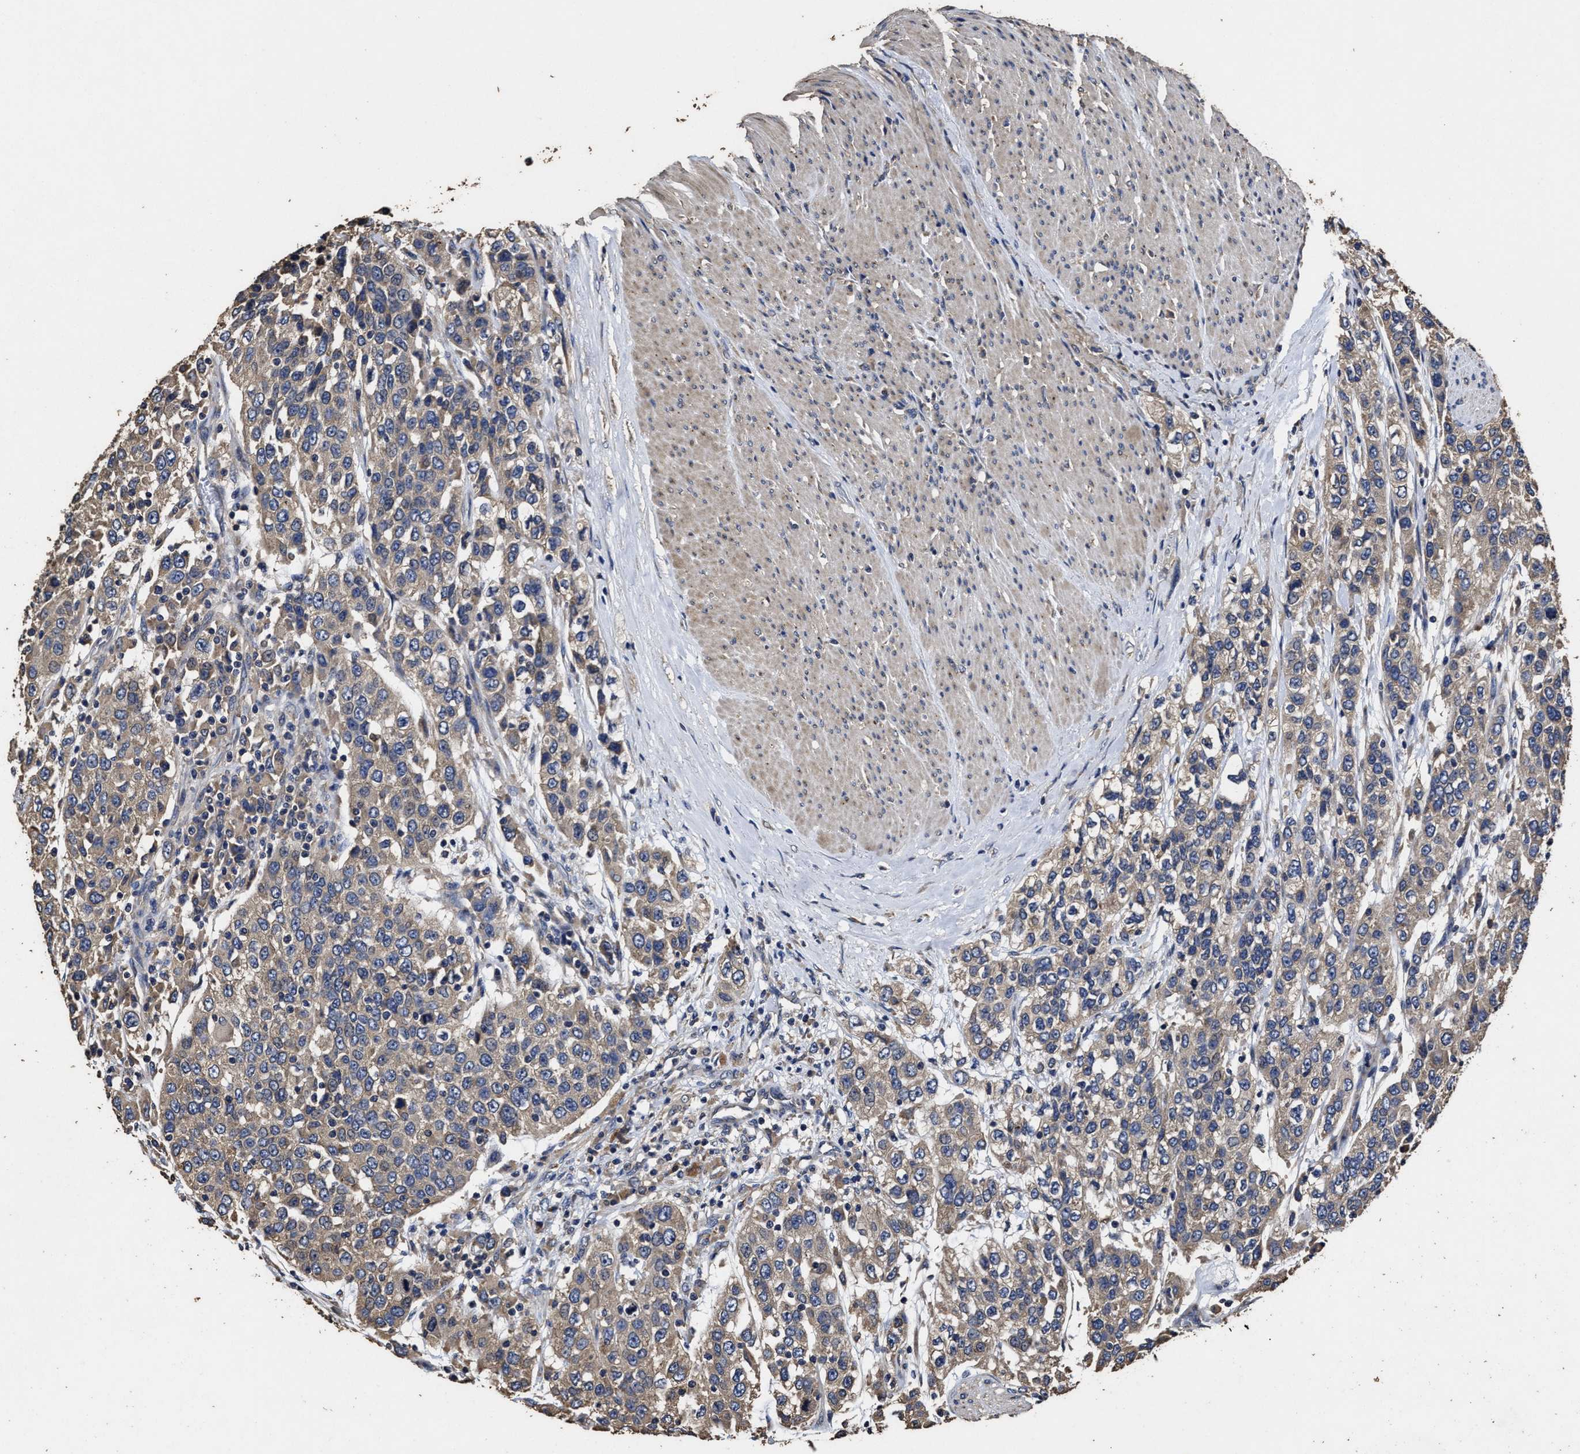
{"staining": {"intensity": "weak", "quantity": ">75%", "location": "cytoplasmic/membranous"}, "tissue": "urothelial cancer", "cell_type": "Tumor cells", "image_type": "cancer", "snomed": [{"axis": "morphology", "description": "Urothelial carcinoma, High grade"}, {"axis": "topography", "description": "Urinary bladder"}], "caption": "Urothelial cancer stained for a protein demonstrates weak cytoplasmic/membranous positivity in tumor cells.", "gene": "PPM1K", "patient": {"sex": "female", "age": 80}}